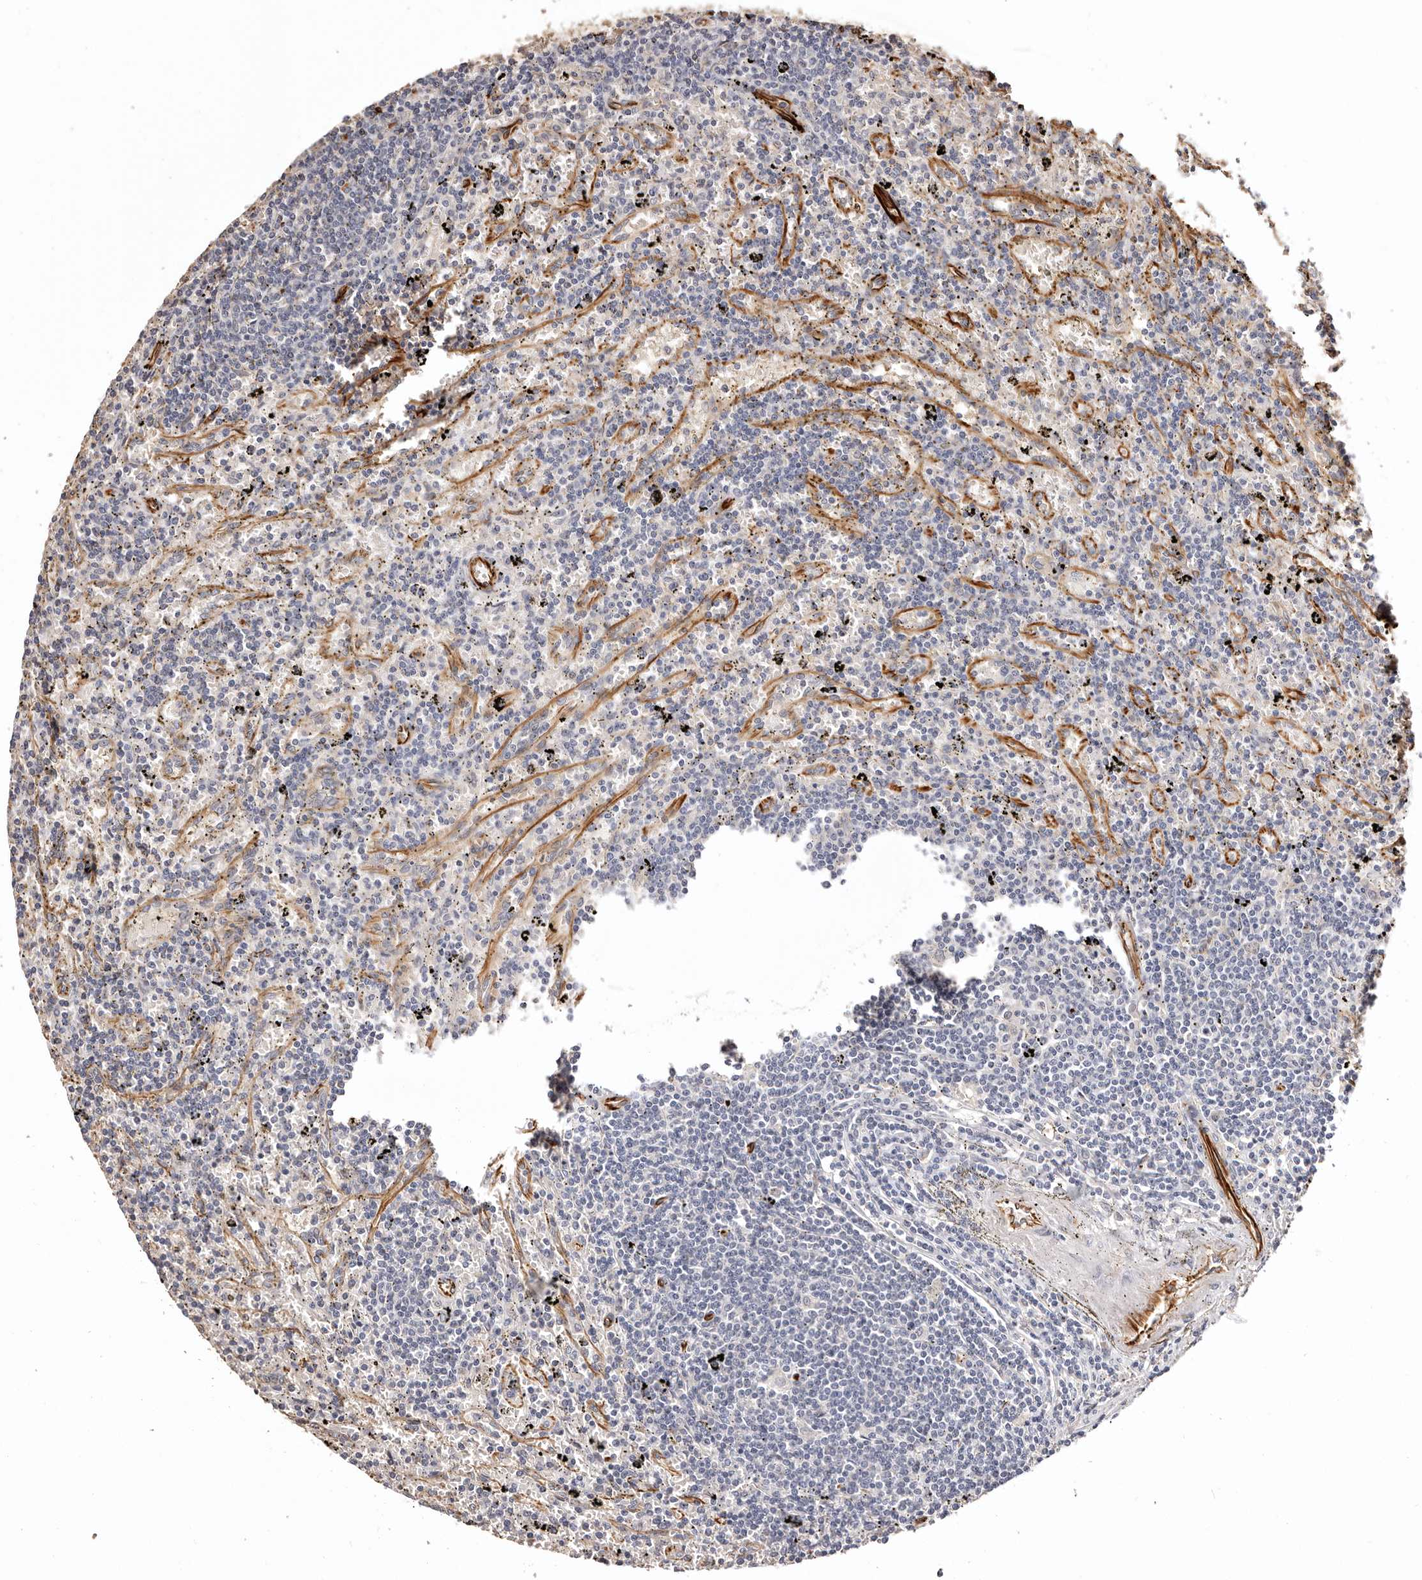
{"staining": {"intensity": "negative", "quantity": "none", "location": "none"}, "tissue": "lymphoma", "cell_type": "Tumor cells", "image_type": "cancer", "snomed": [{"axis": "morphology", "description": "Malignant lymphoma, non-Hodgkin's type, Low grade"}, {"axis": "topography", "description": "Spleen"}], "caption": "Immunohistochemistry of human malignant lymphoma, non-Hodgkin's type (low-grade) reveals no expression in tumor cells.", "gene": "ZNF557", "patient": {"sex": "male", "age": 76}}